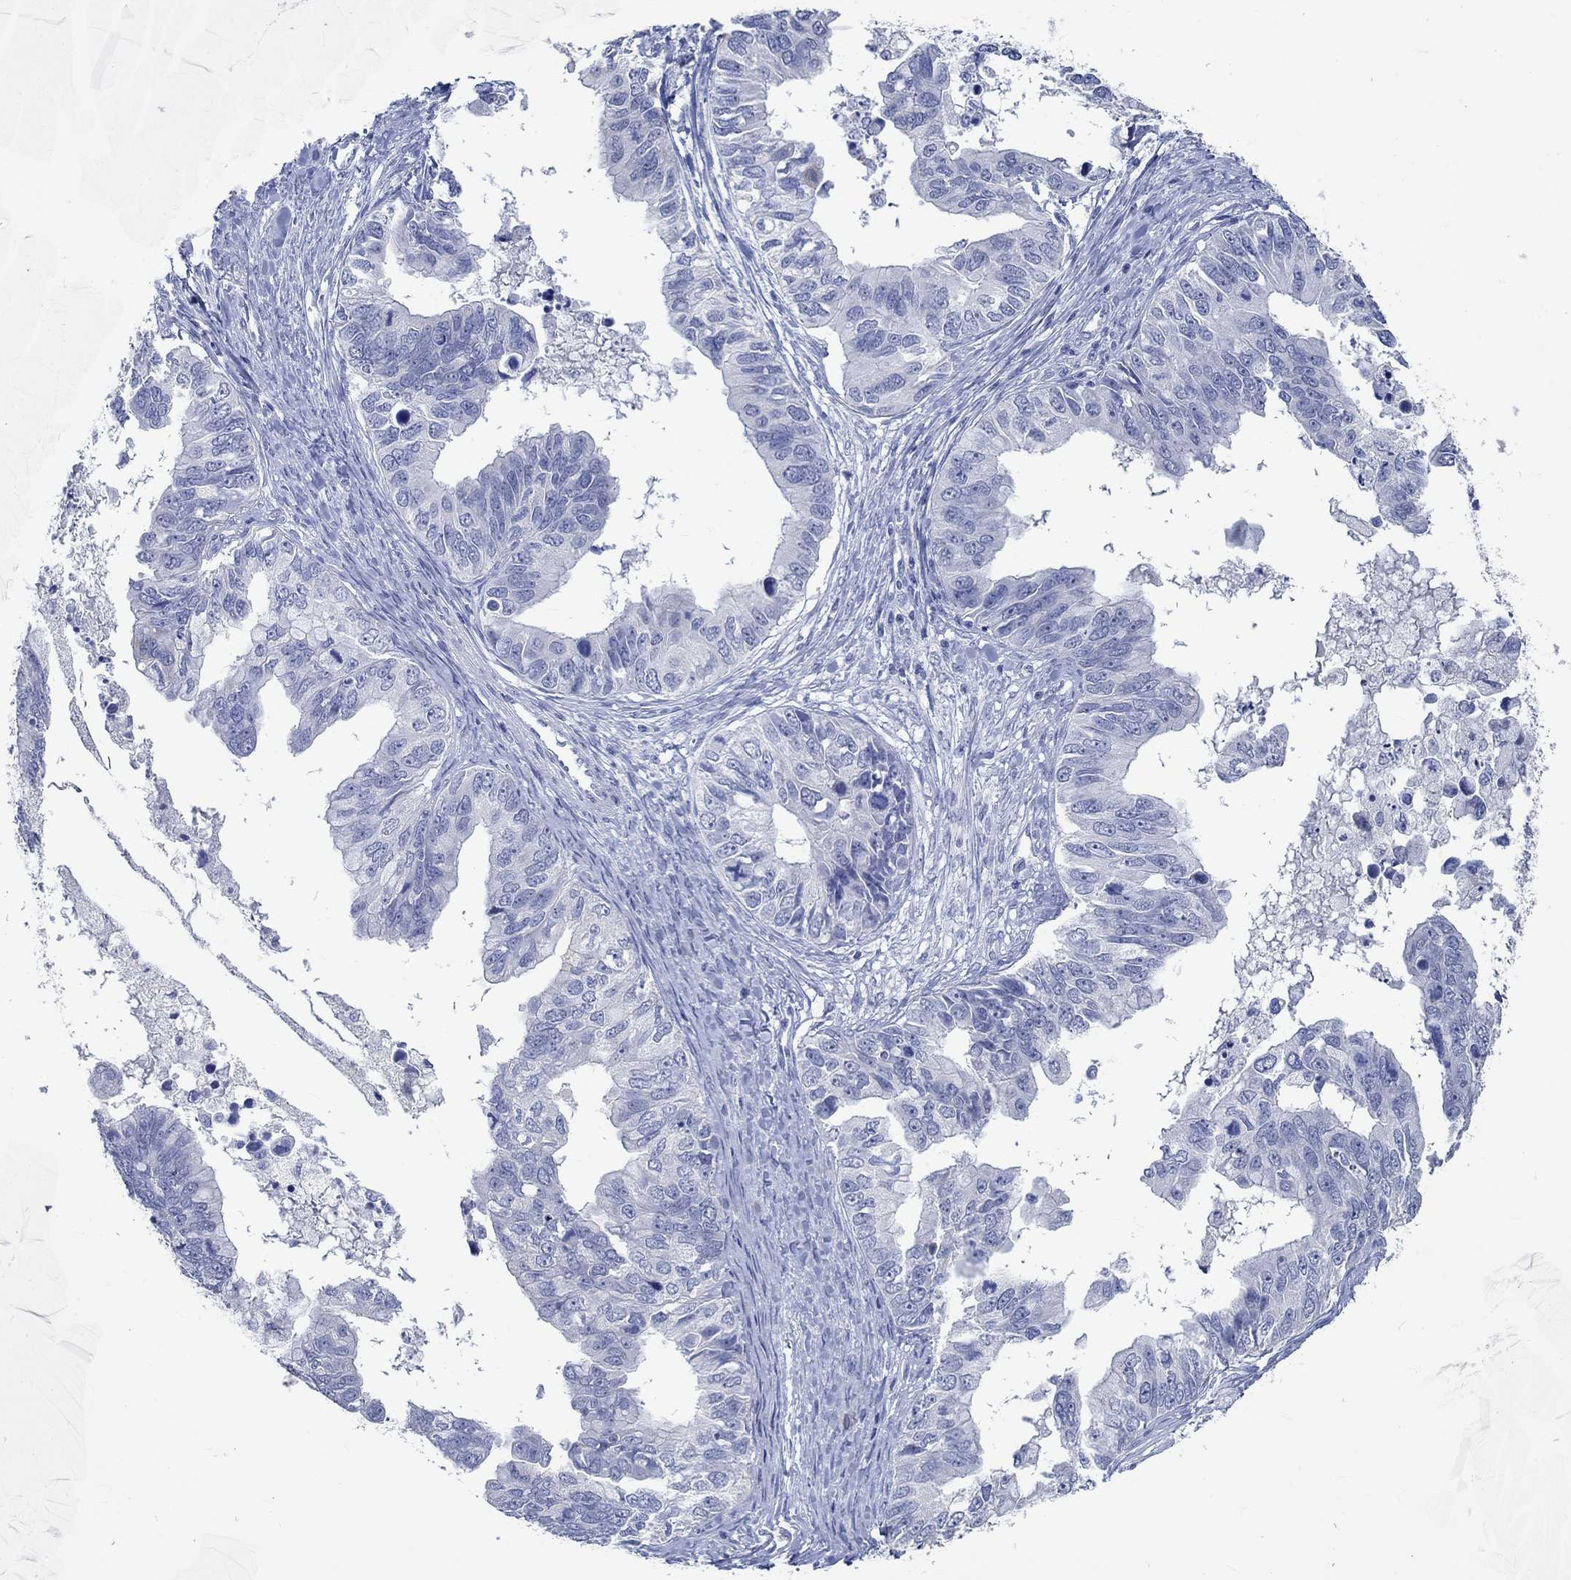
{"staining": {"intensity": "negative", "quantity": "none", "location": "none"}, "tissue": "ovarian cancer", "cell_type": "Tumor cells", "image_type": "cancer", "snomed": [{"axis": "morphology", "description": "Cystadenocarcinoma, mucinous, NOS"}, {"axis": "topography", "description": "Ovary"}], "caption": "The immunohistochemistry (IHC) histopathology image has no significant expression in tumor cells of ovarian cancer (mucinous cystadenocarcinoma) tissue. (Brightfield microscopy of DAB IHC at high magnification).", "gene": "C4orf47", "patient": {"sex": "female", "age": 76}}